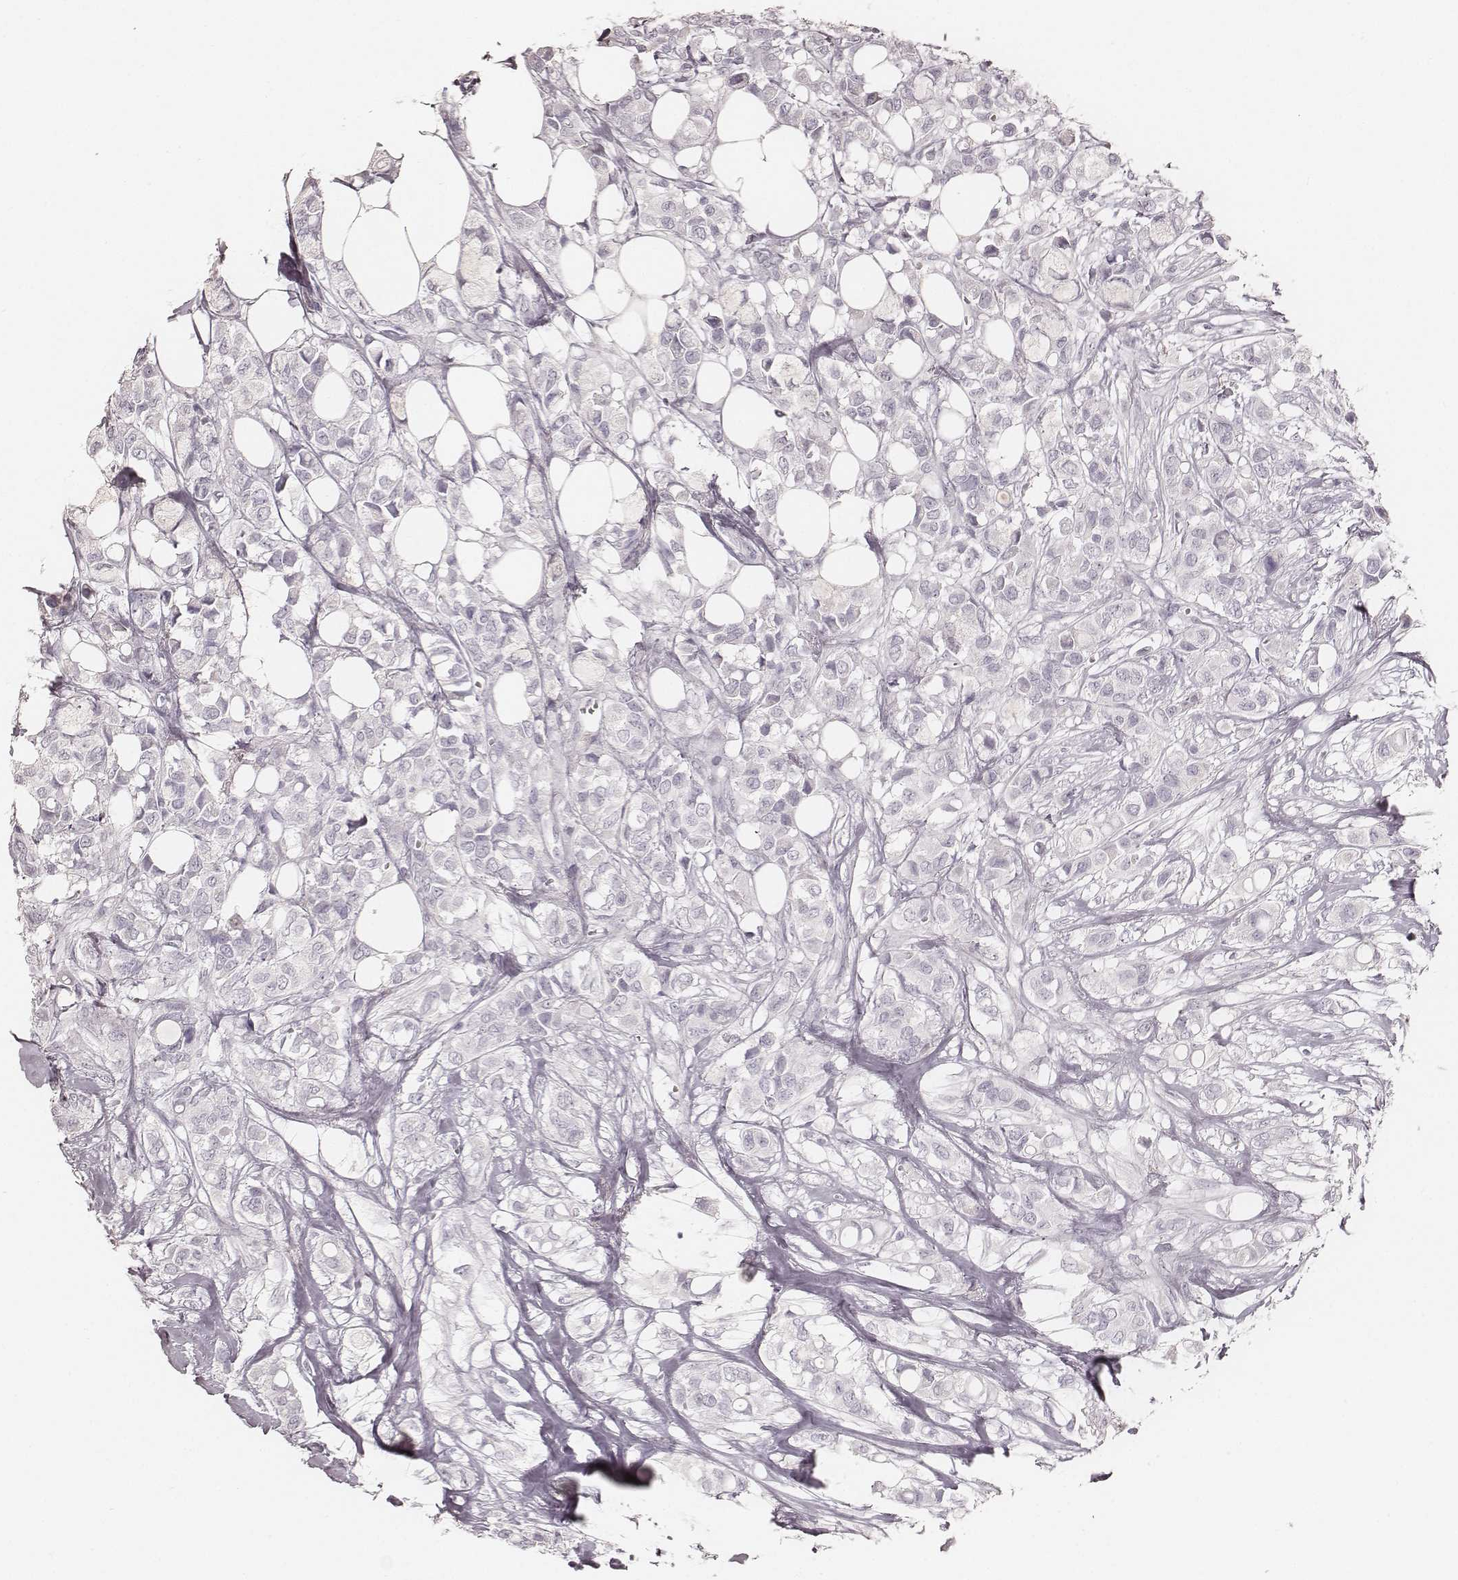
{"staining": {"intensity": "negative", "quantity": "none", "location": "none"}, "tissue": "breast cancer", "cell_type": "Tumor cells", "image_type": "cancer", "snomed": [{"axis": "morphology", "description": "Duct carcinoma"}, {"axis": "topography", "description": "Breast"}], "caption": "This is an IHC photomicrograph of human breast cancer (invasive ductal carcinoma). There is no expression in tumor cells.", "gene": "KRT26", "patient": {"sex": "female", "age": 85}}